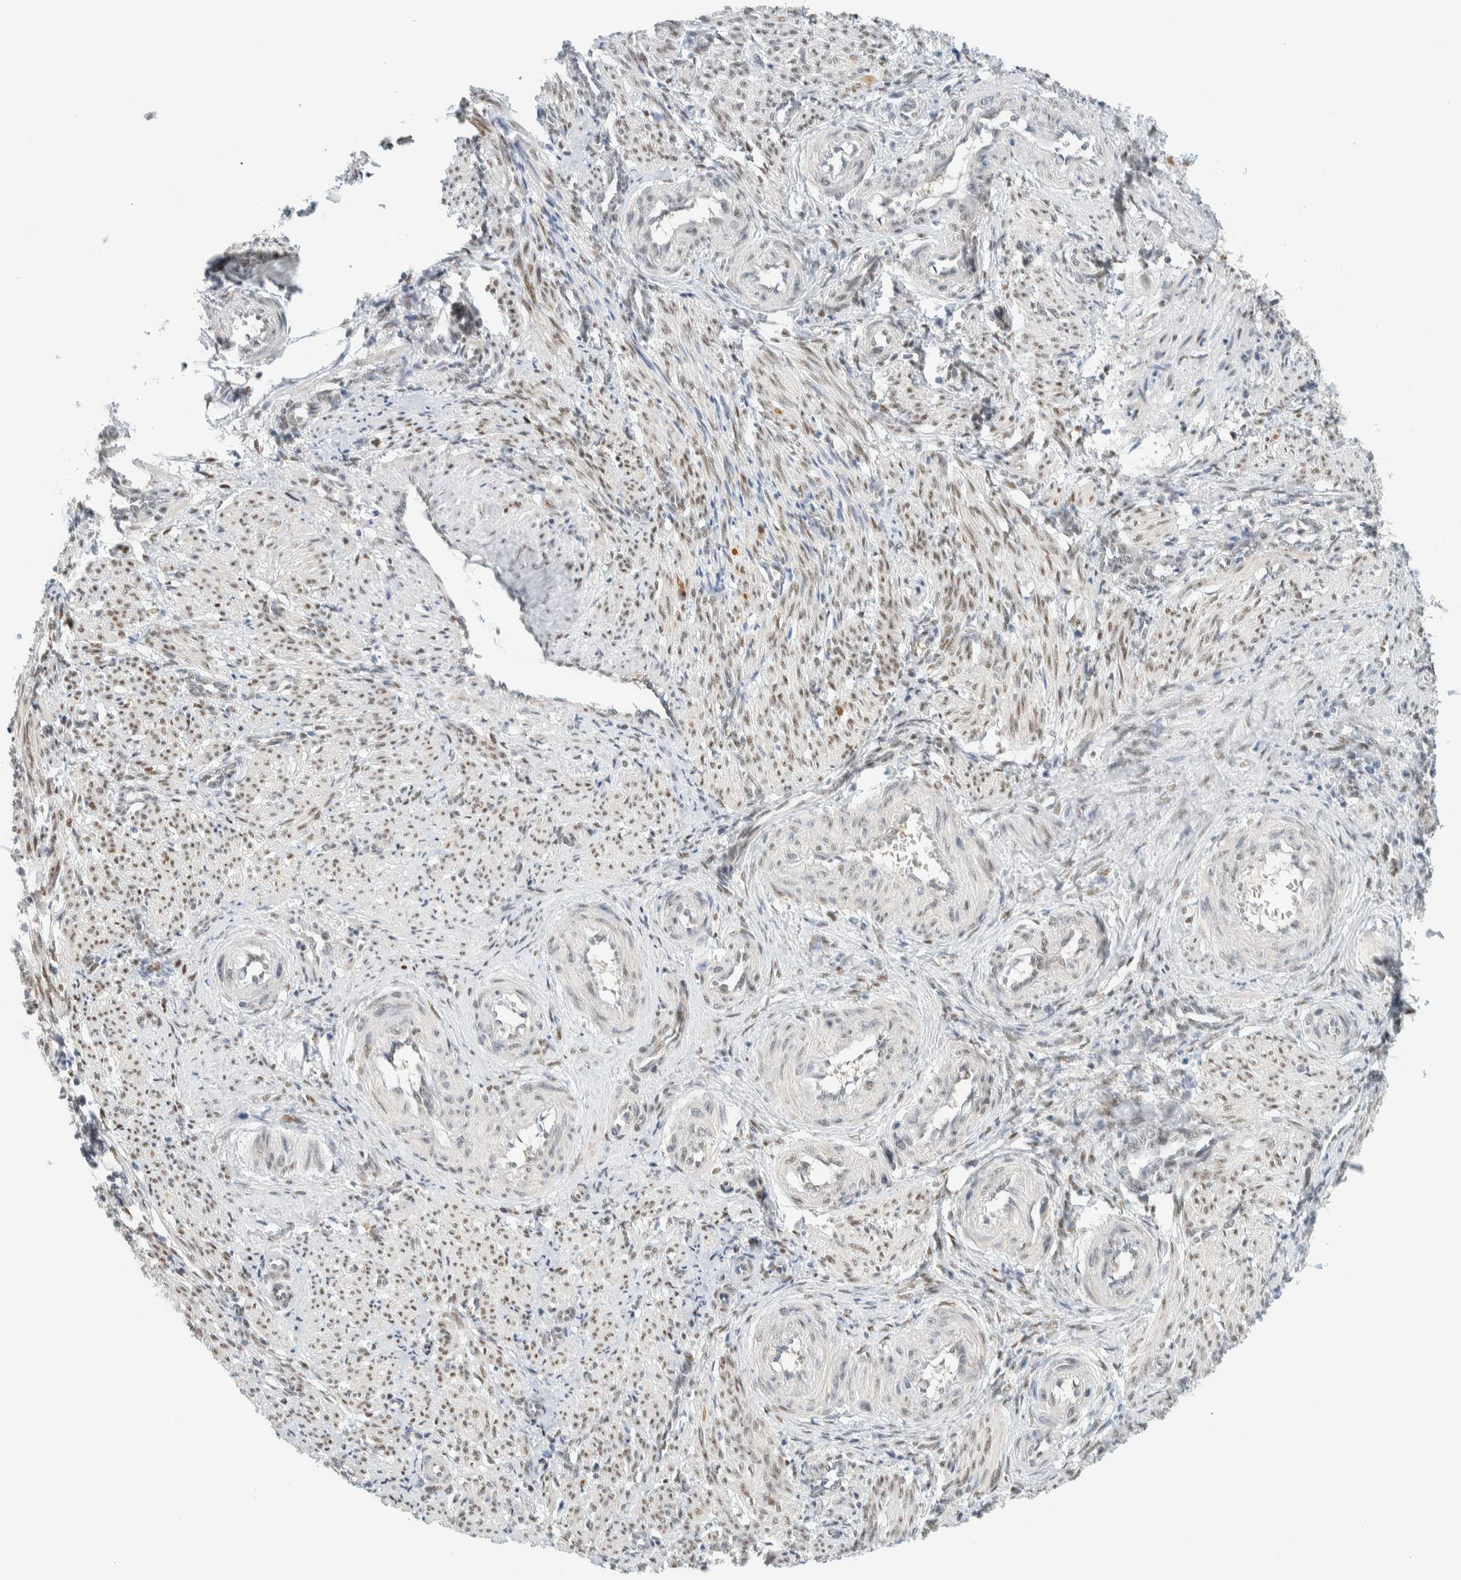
{"staining": {"intensity": "moderate", "quantity": "25%-75%", "location": "cytoplasmic/membranous,nuclear"}, "tissue": "smooth muscle", "cell_type": "Smooth muscle cells", "image_type": "normal", "snomed": [{"axis": "morphology", "description": "Normal tissue, NOS"}, {"axis": "topography", "description": "Endometrium"}], "caption": "Smooth muscle was stained to show a protein in brown. There is medium levels of moderate cytoplasmic/membranous,nuclear expression in approximately 25%-75% of smooth muscle cells. (DAB (3,3'-diaminobenzidine) = brown stain, brightfield microscopy at high magnification).", "gene": "ZNF683", "patient": {"sex": "female", "age": 33}}